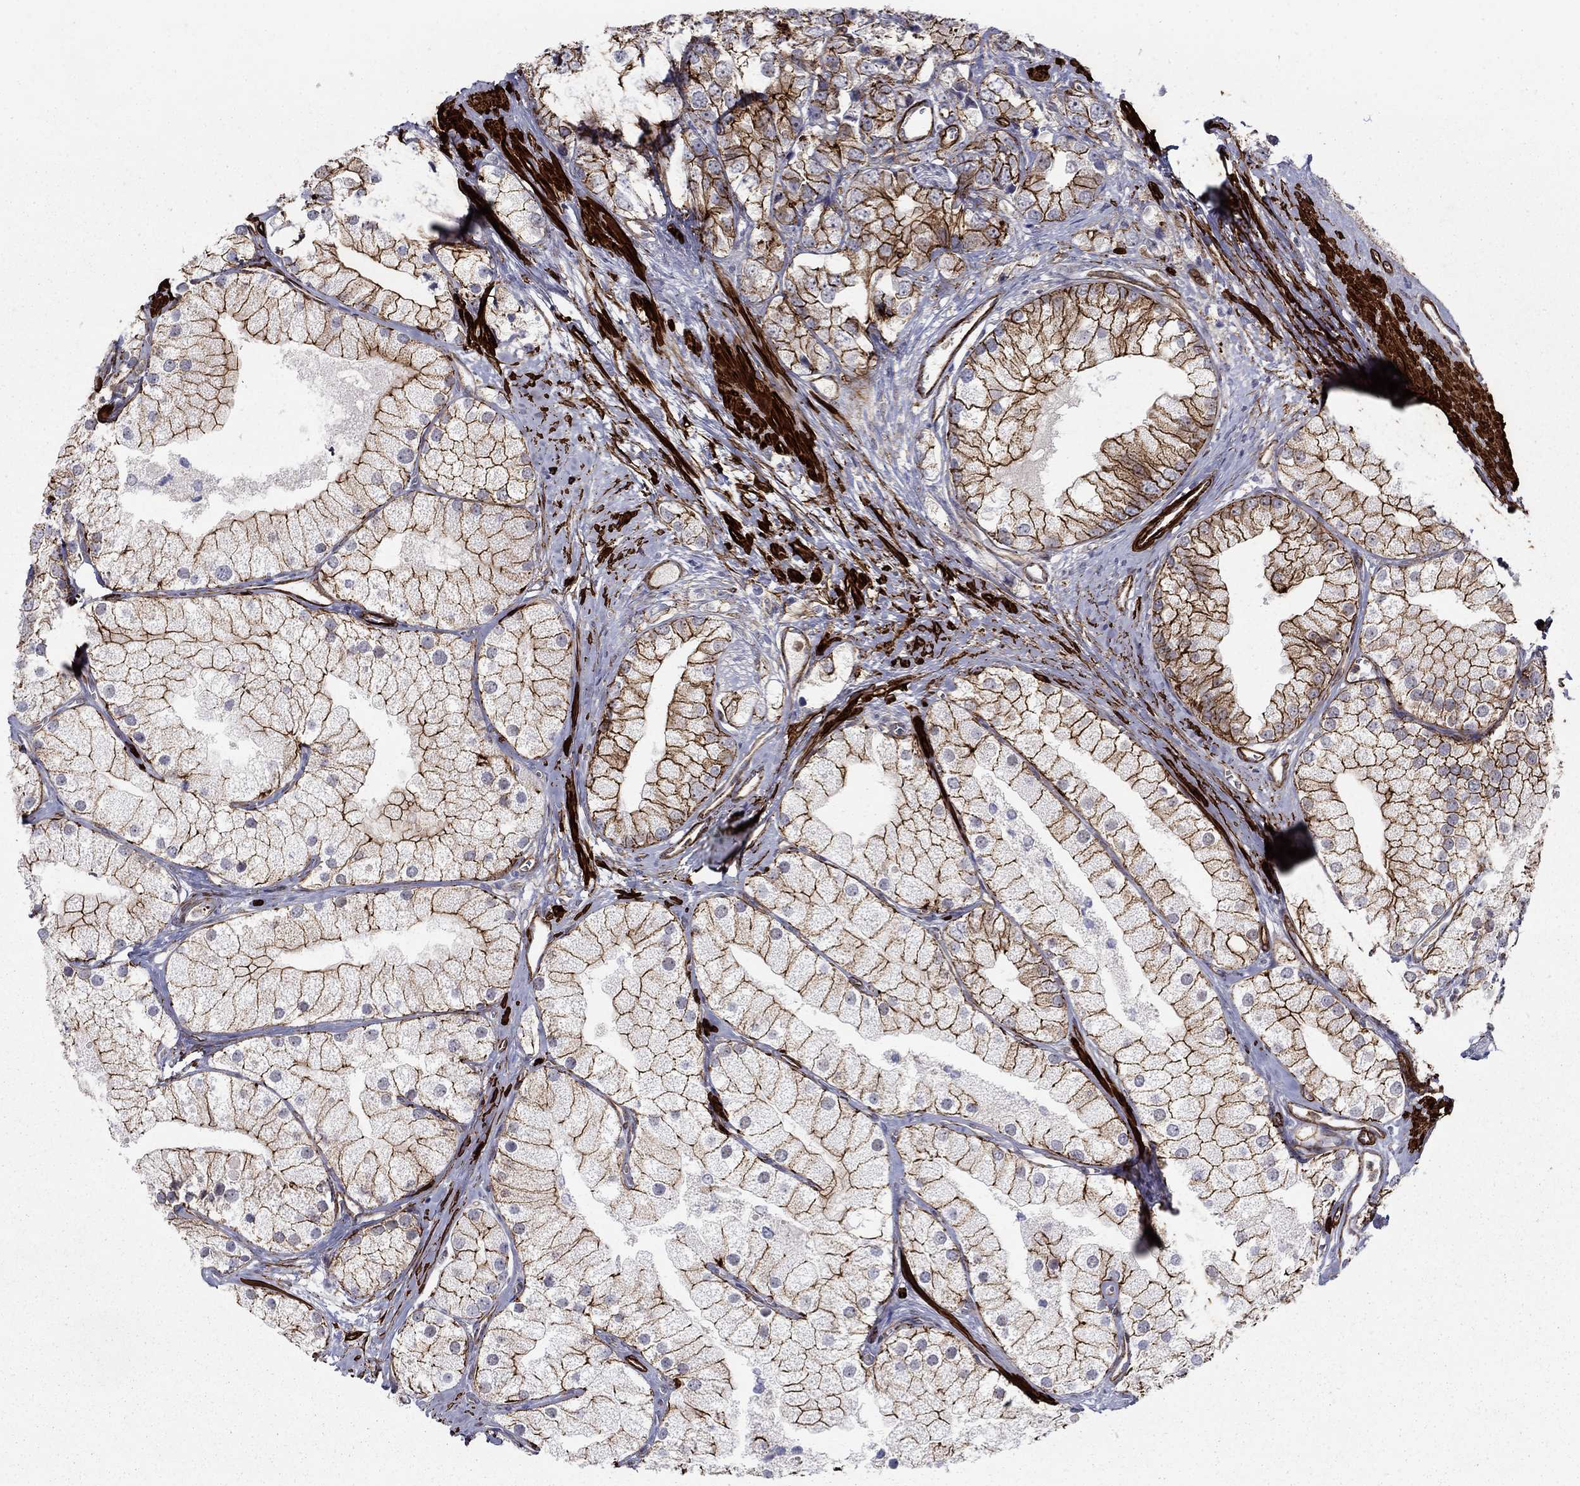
{"staining": {"intensity": "strong", "quantity": ">75%", "location": "cytoplasmic/membranous"}, "tissue": "prostate cancer", "cell_type": "Tumor cells", "image_type": "cancer", "snomed": [{"axis": "morphology", "description": "Adenocarcinoma, NOS"}, {"axis": "topography", "description": "Prostate and seminal vesicle, NOS"}, {"axis": "topography", "description": "Prostate"}], "caption": "A micrograph of human prostate cancer stained for a protein shows strong cytoplasmic/membranous brown staining in tumor cells. Immunohistochemistry (ihc) stains the protein in brown and the nuclei are stained blue.", "gene": "KRBA1", "patient": {"sex": "male", "age": 79}}